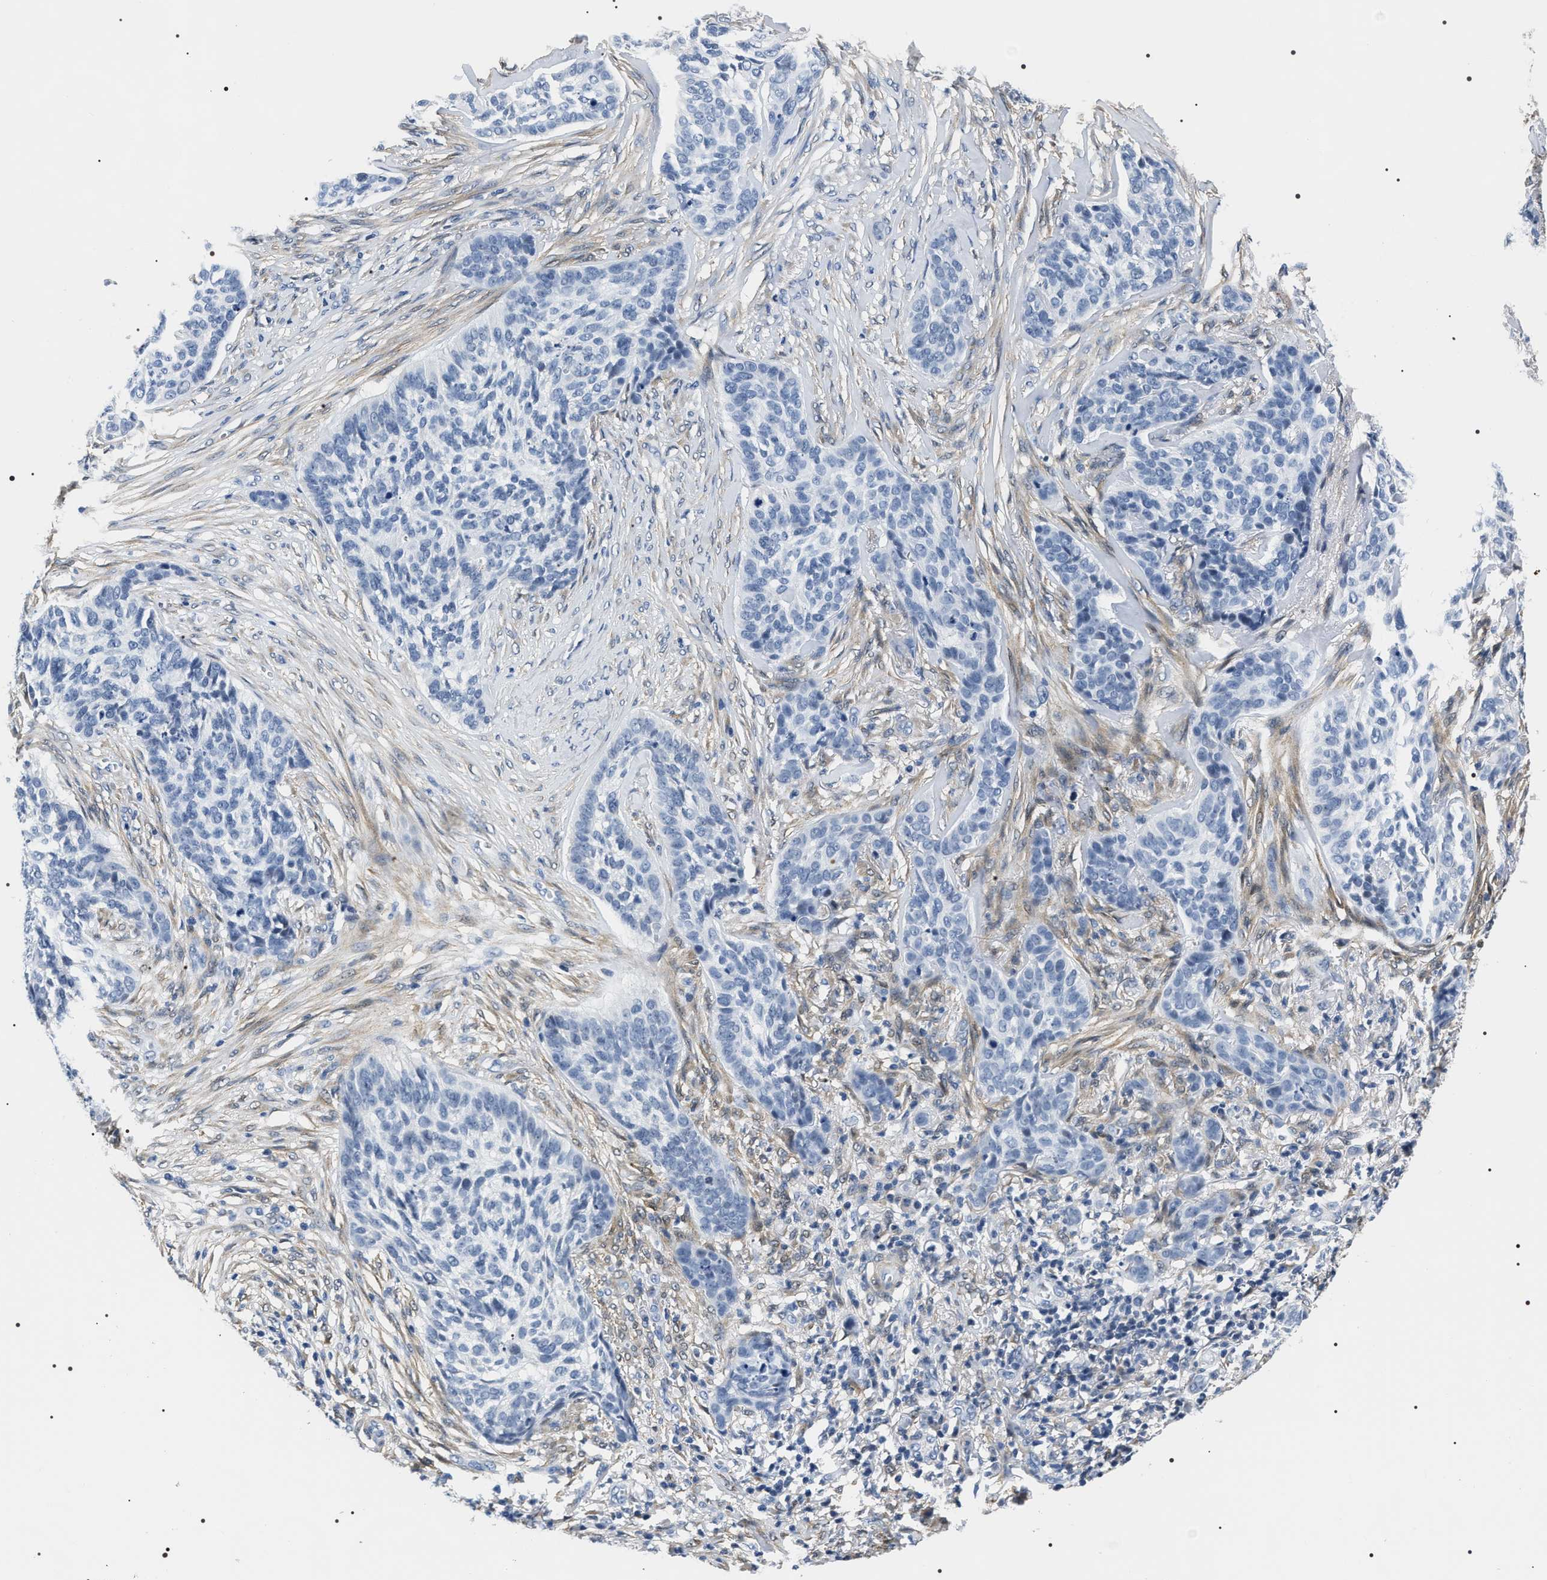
{"staining": {"intensity": "negative", "quantity": "none", "location": "none"}, "tissue": "skin cancer", "cell_type": "Tumor cells", "image_type": "cancer", "snomed": [{"axis": "morphology", "description": "Basal cell carcinoma"}, {"axis": "topography", "description": "Skin"}], "caption": "The IHC photomicrograph has no significant positivity in tumor cells of basal cell carcinoma (skin) tissue.", "gene": "BAG2", "patient": {"sex": "male", "age": 85}}